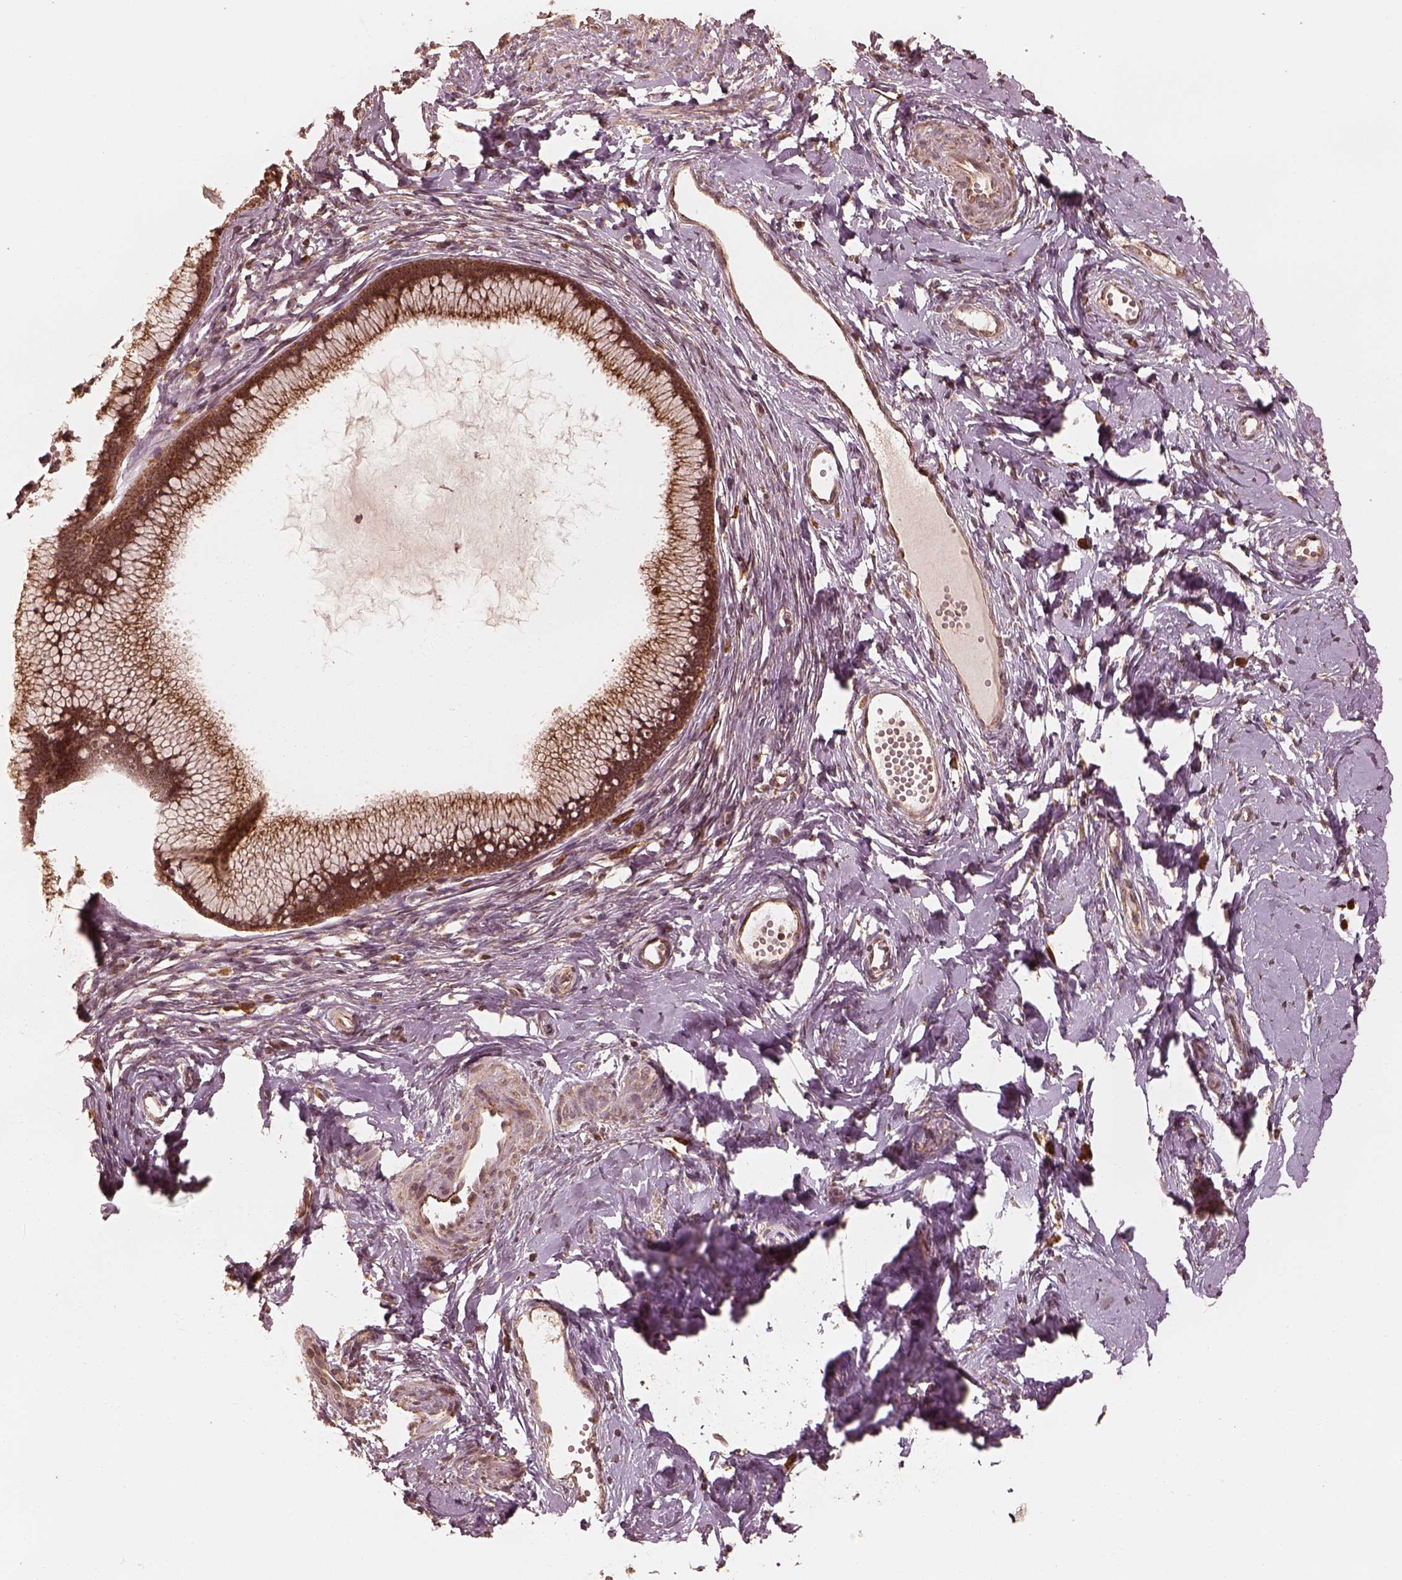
{"staining": {"intensity": "strong", "quantity": ">75%", "location": "cytoplasmic/membranous"}, "tissue": "cervix", "cell_type": "Glandular cells", "image_type": "normal", "snomed": [{"axis": "morphology", "description": "Normal tissue, NOS"}, {"axis": "topography", "description": "Cervix"}], "caption": "Human cervix stained with a brown dye reveals strong cytoplasmic/membranous positive expression in approximately >75% of glandular cells.", "gene": "DNAJC25", "patient": {"sex": "female", "age": 40}}